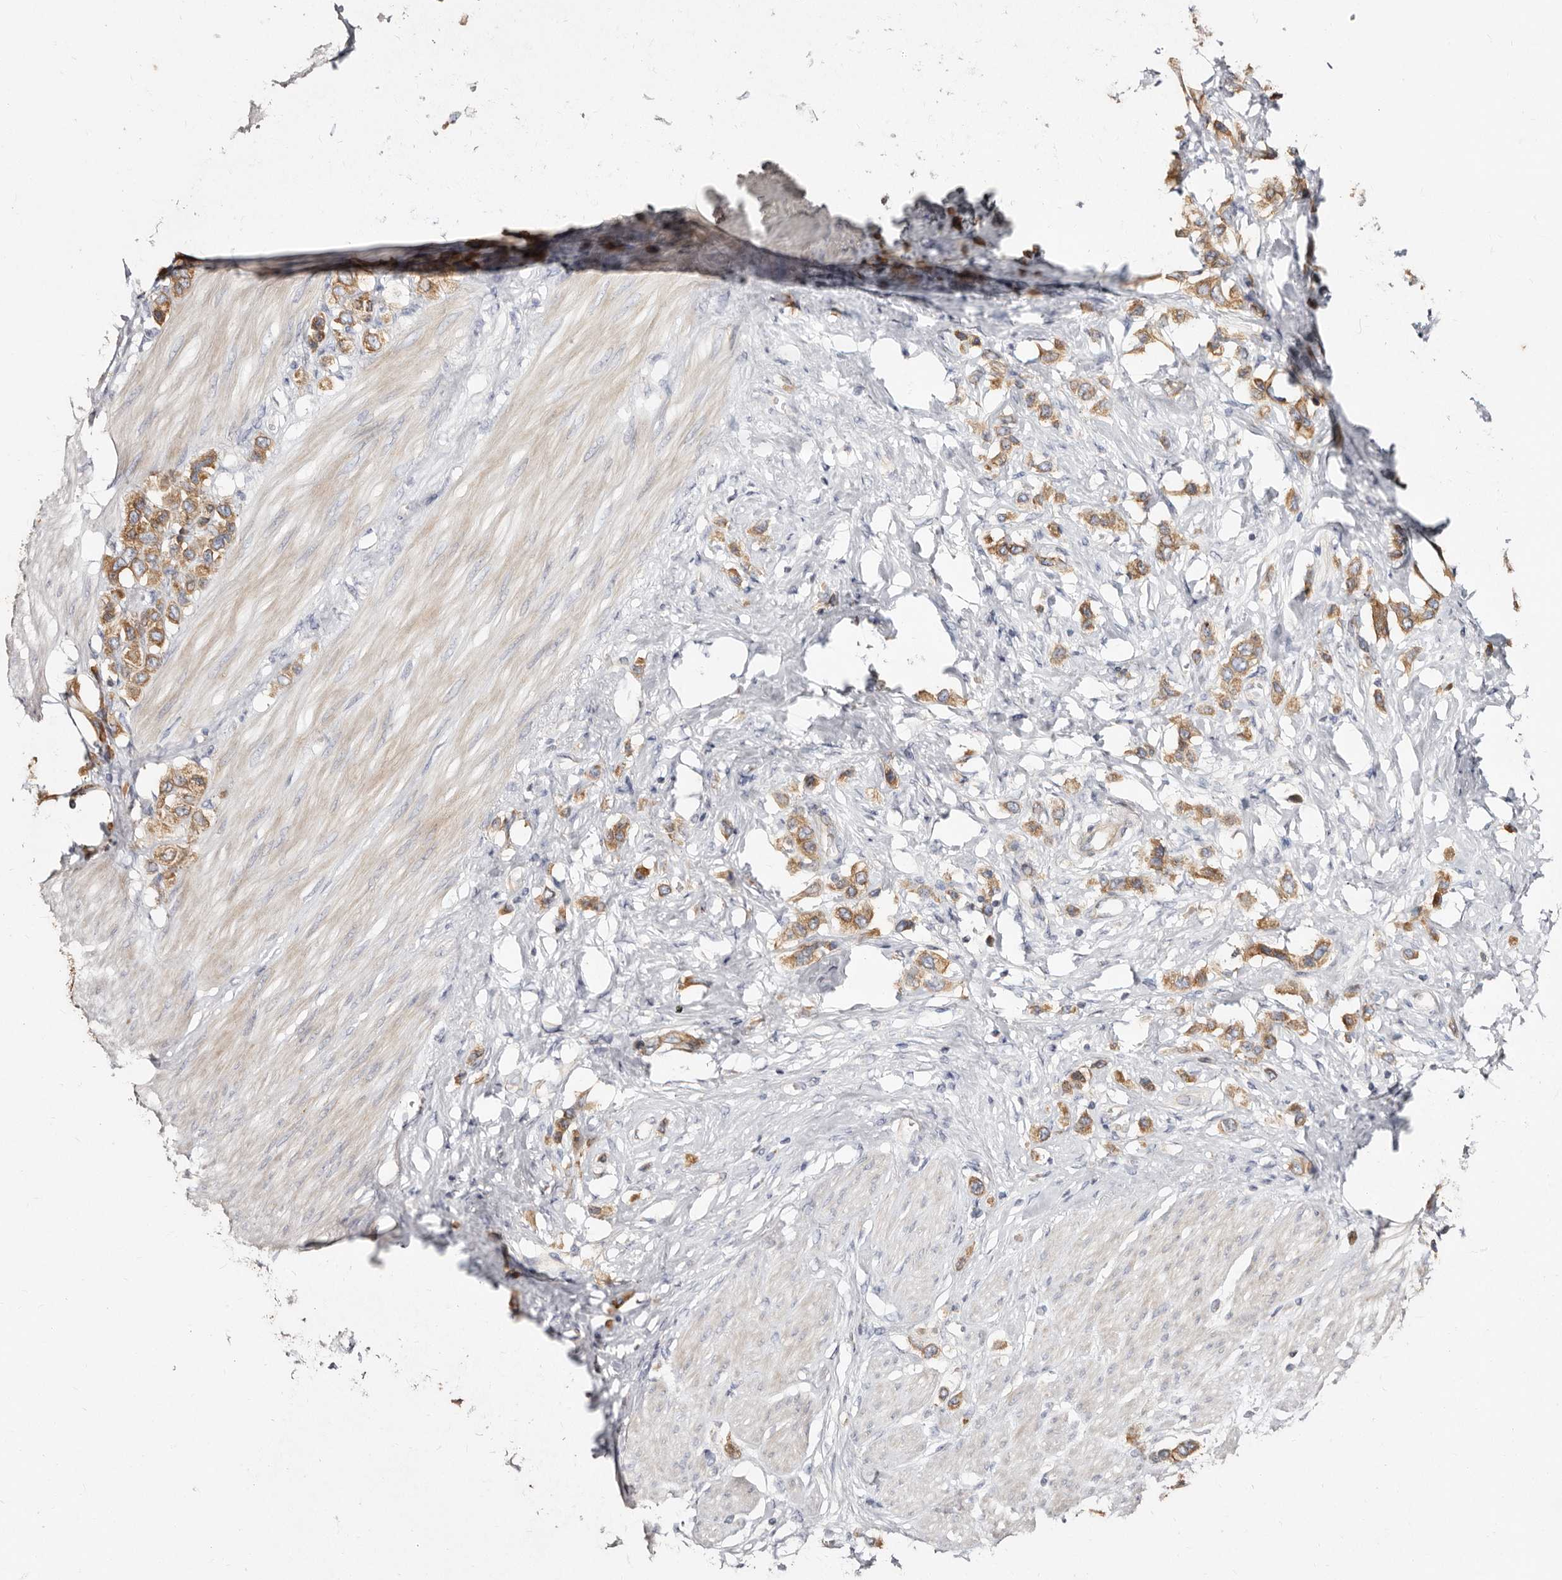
{"staining": {"intensity": "moderate", "quantity": ">75%", "location": "cytoplasmic/membranous"}, "tissue": "stomach cancer", "cell_type": "Tumor cells", "image_type": "cancer", "snomed": [{"axis": "morphology", "description": "Adenocarcinoma, NOS"}, {"axis": "topography", "description": "Stomach"}], "caption": "Protein analysis of stomach cancer tissue exhibits moderate cytoplasmic/membranous expression in approximately >75% of tumor cells.", "gene": "BAIAP2L1", "patient": {"sex": "female", "age": 65}}